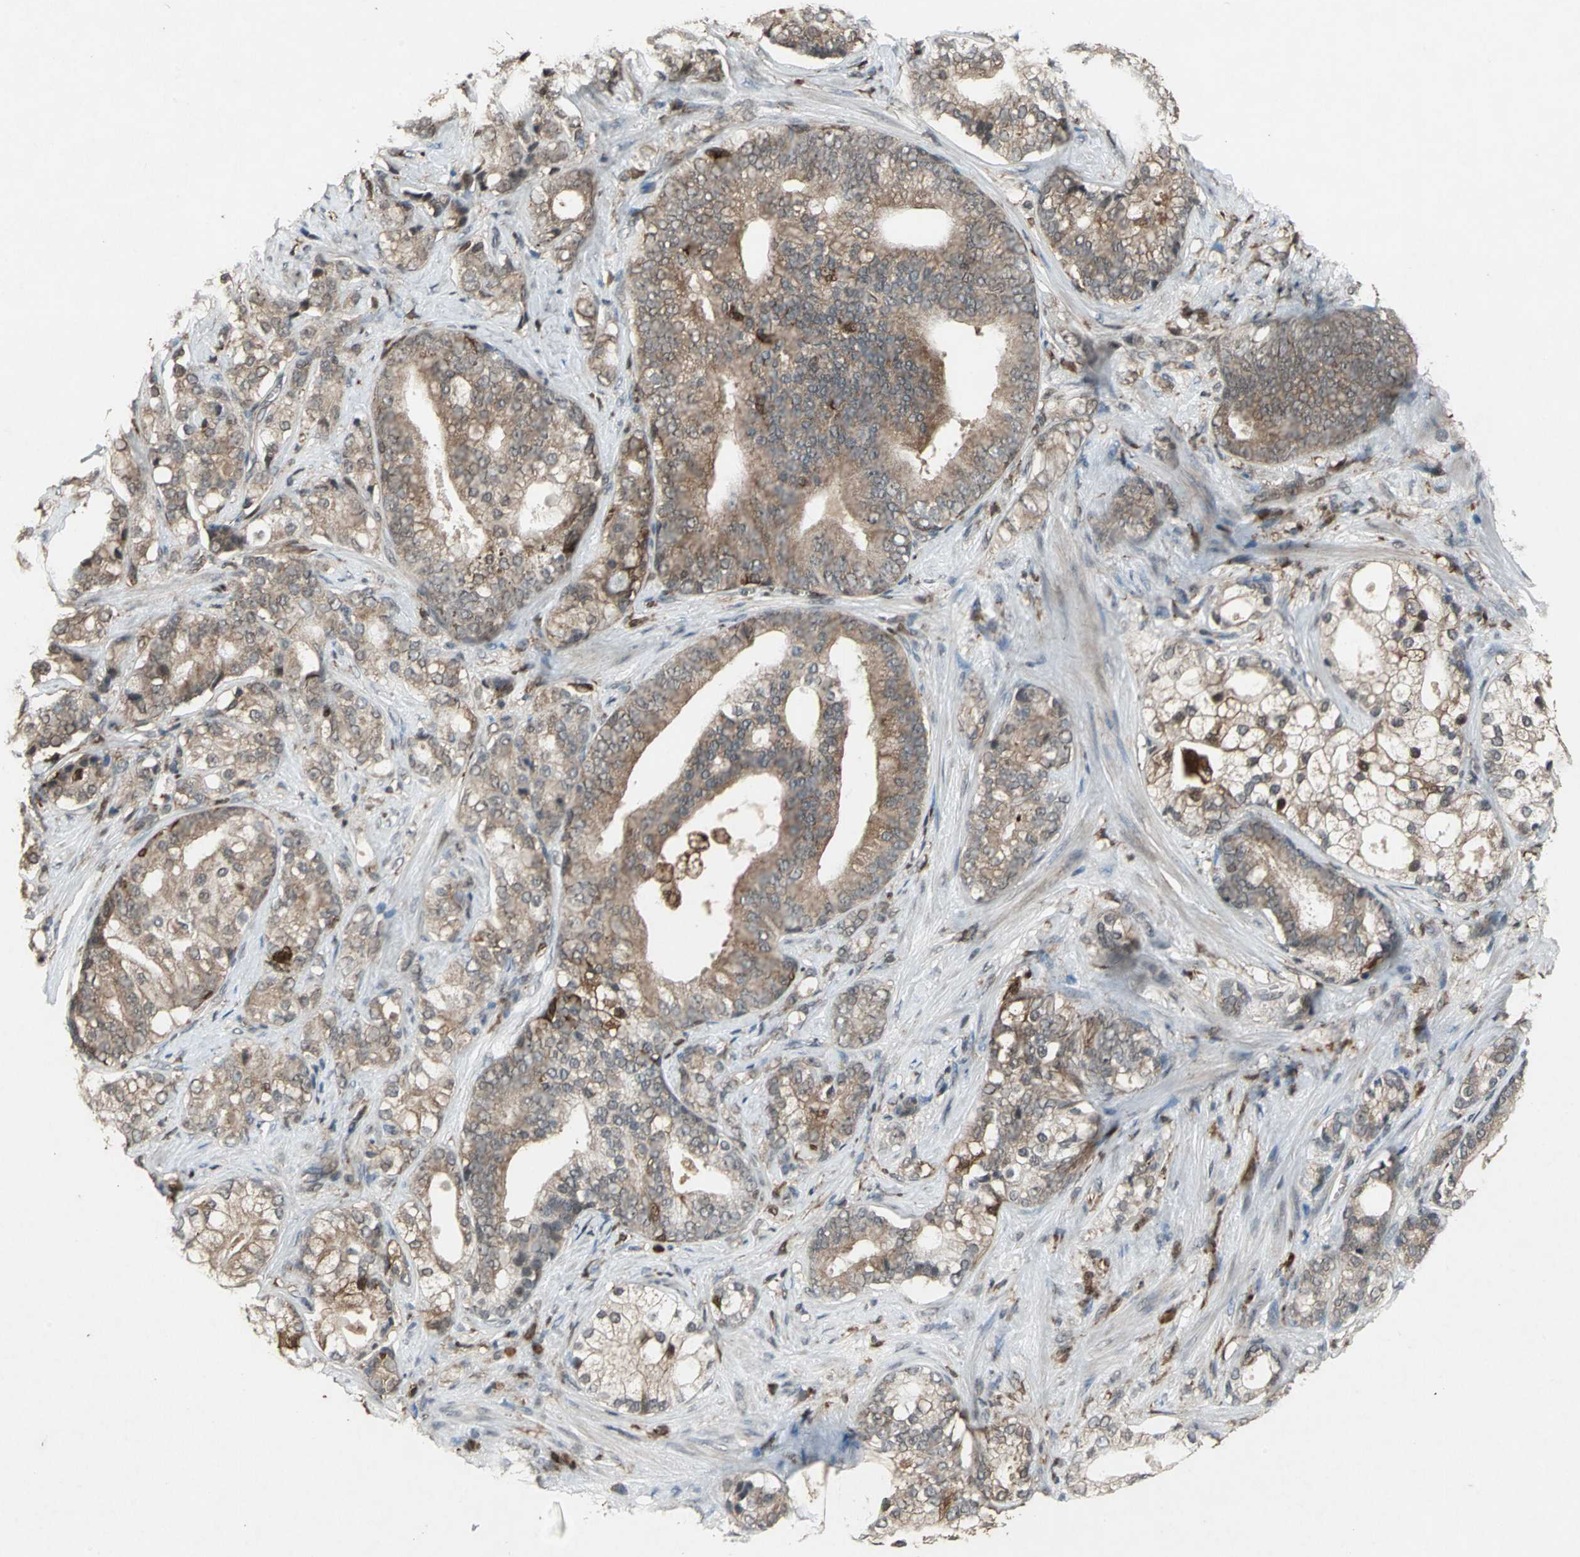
{"staining": {"intensity": "weak", "quantity": ">75%", "location": "cytoplasmic/membranous"}, "tissue": "prostate cancer", "cell_type": "Tumor cells", "image_type": "cancer", "snomed": [{"axis": "morphology", "description": "Adenocarcinoma, Low grade"}, {"axis": "topography", "description": "Prostate"}], "caption": "Immunohistochemistry of human prostate cancer reveals low levels of weak cytoplasmic/membranous positivity in approximately >75% of tumor cells. (DAB IHC, brown staining for protein, blue staining for nuclei).", "gene": "PYCARD", "patient": {"sex": "male", "age": 58}}